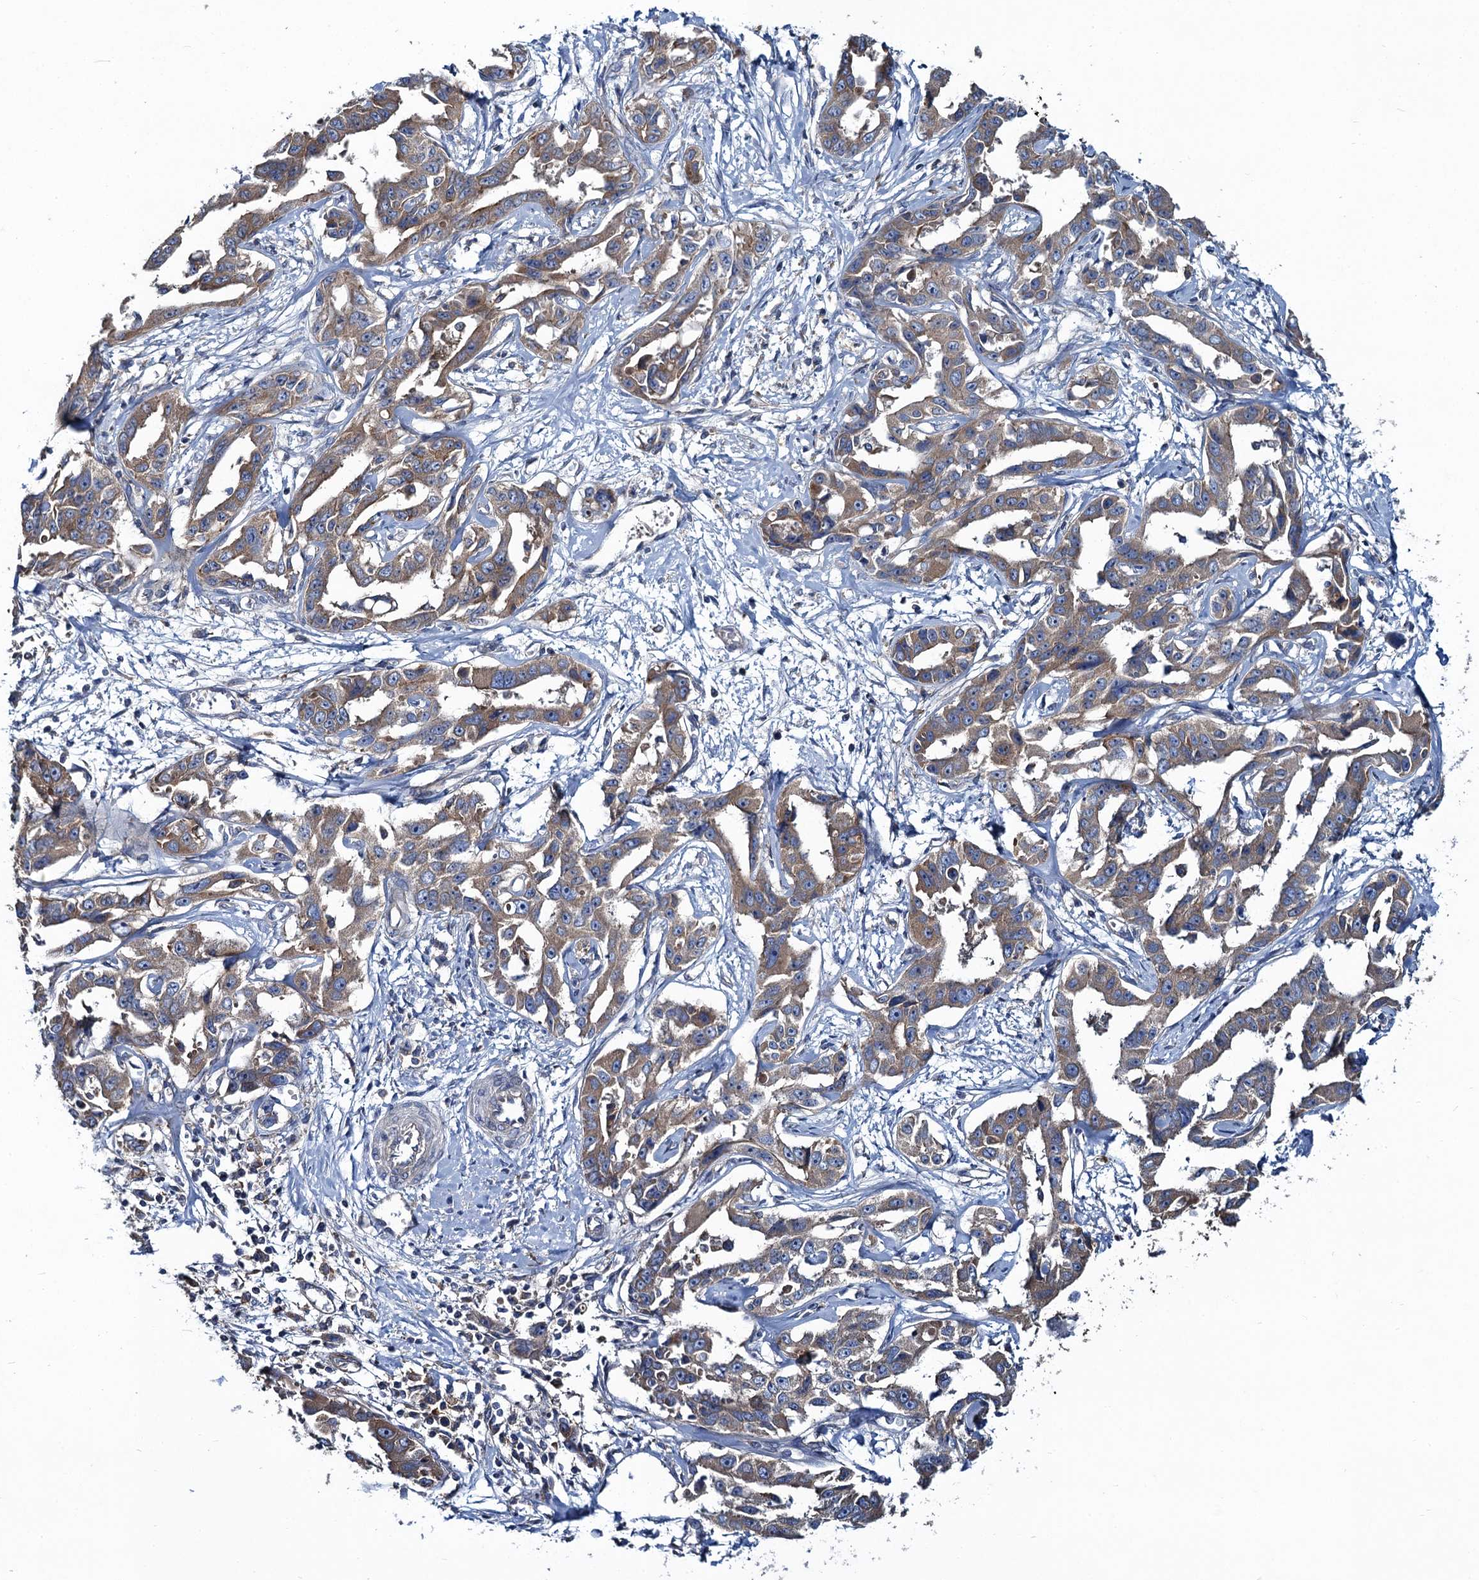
{"staining": {"intensity": "moderate", "quantity": ">75%", "location": "cytoplasmic/membranous"}, "tissue": "liver cancer", "cell_type": "Tumor cells", "image_type": "cancer", "snomed": [{"axis": "morphology", "description": "Cholangiocarcinoma"}, {"axis": "topography", "description": "Liver"}], "caption": "Brown immunohistochemical staining in liver cholangiocarcinoma exhibits moderate cytoplasmic/membranous staining in approximately >75% of tumor cells. (DAB IHC, brown staining for protein, blue staining for nuclei).", "gene": "SNAP29", "patient": {"sex": "male", "age": 59}}